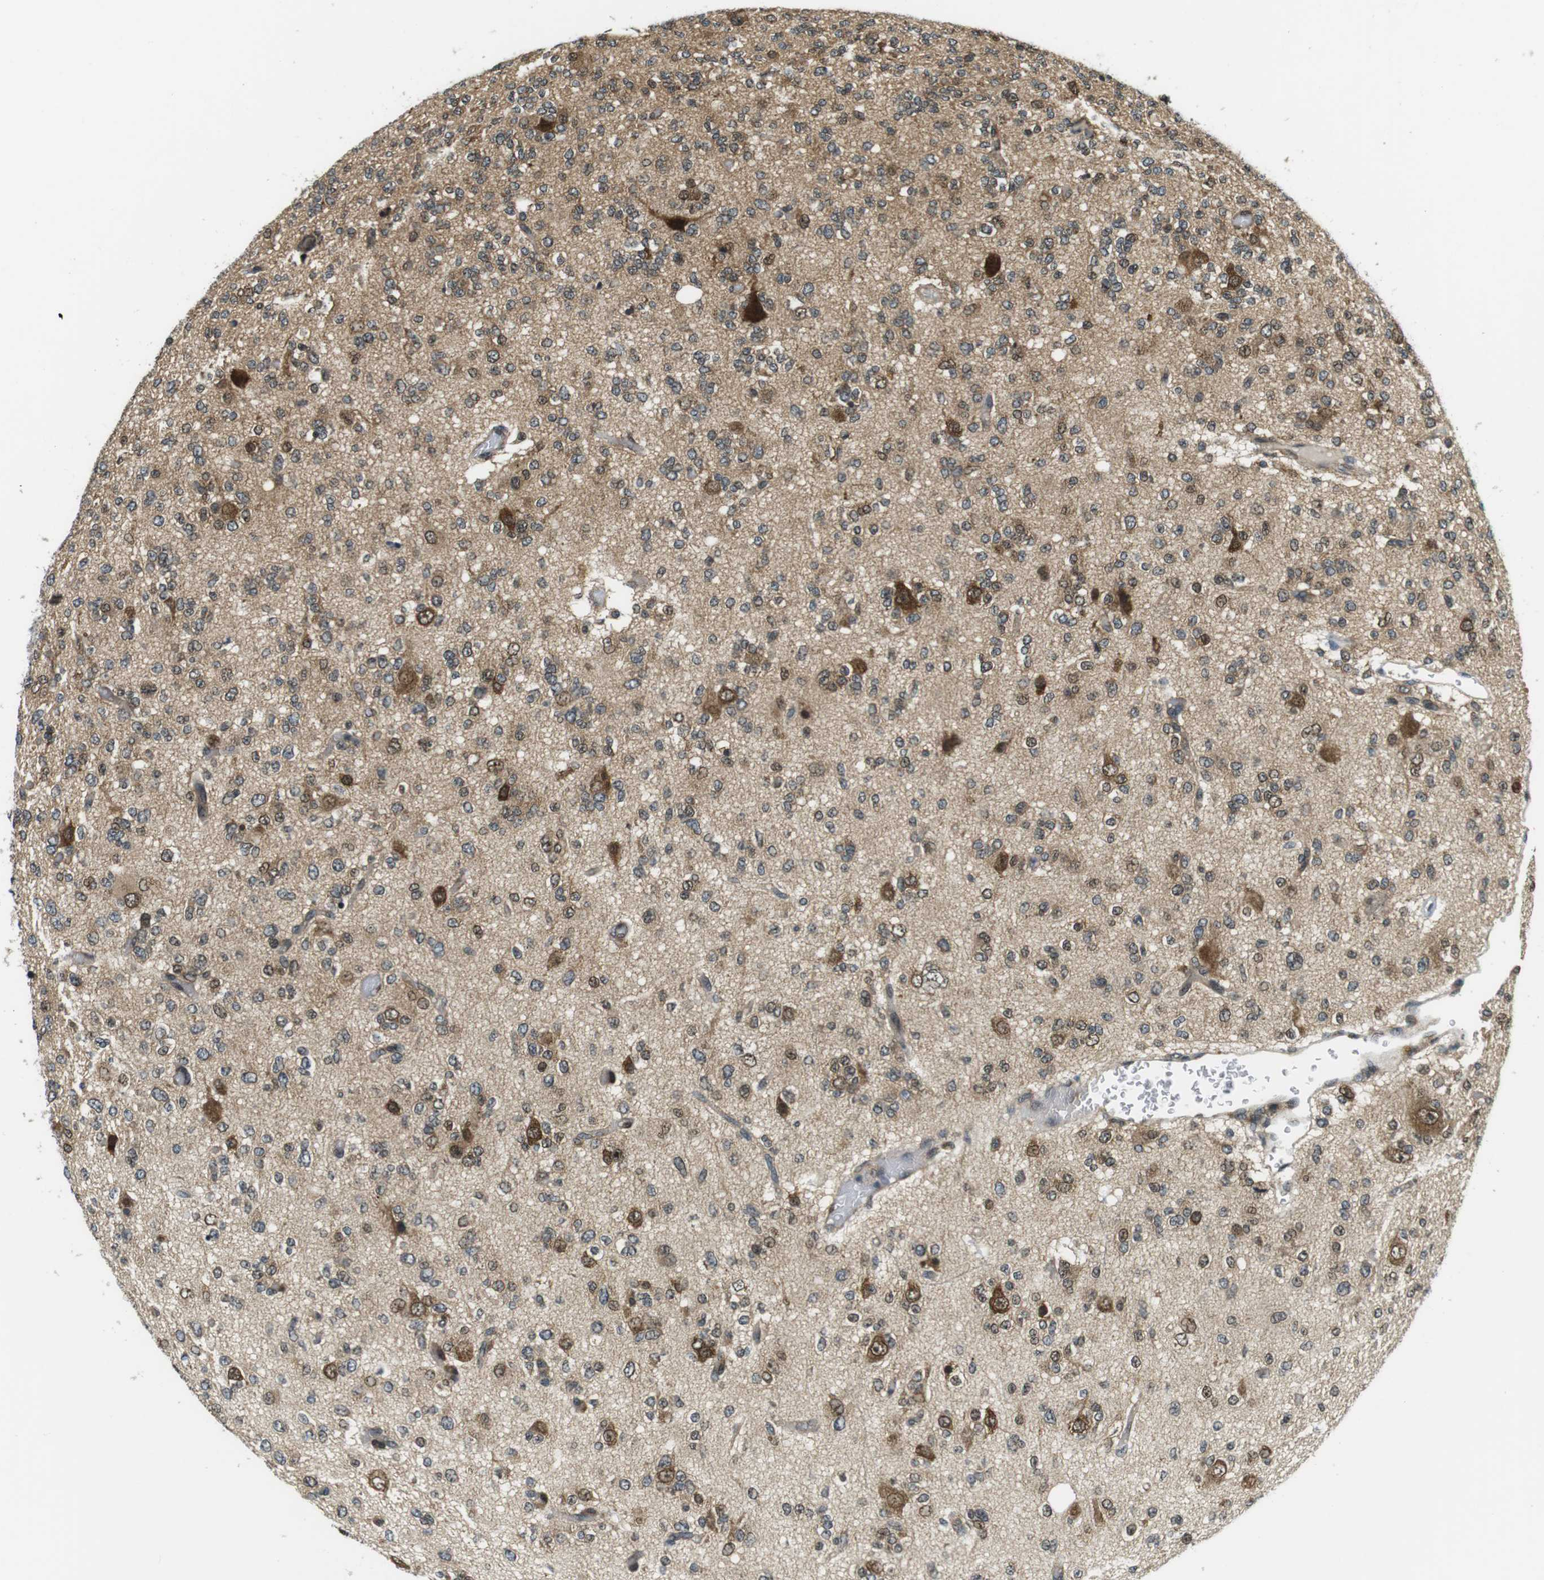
{"staining": {"intensity": "moderate", "quantity": ">75%", "location": "cytoplasmic/membranous,nuclear"}, "tissue": "glioma", "cell_type": "Tumor cells", "image_type": "cancer", "snomed": [{"axis": "morphology", "description": "Glioma, malignant, Low grade"}, {"axis": "topography", "description": "Brain"}], "caption": "Protein expression analysis of malignant glioma (low-grade) demonstrates moderate cytoplasmic/membranous and nuclear expression in approximately >75% of tumor cells. (Brightfield microscopy of DAB IHC at high magnification).", "gene": "CSNK2B", "patient": {"sex": "male", "age": 38}}